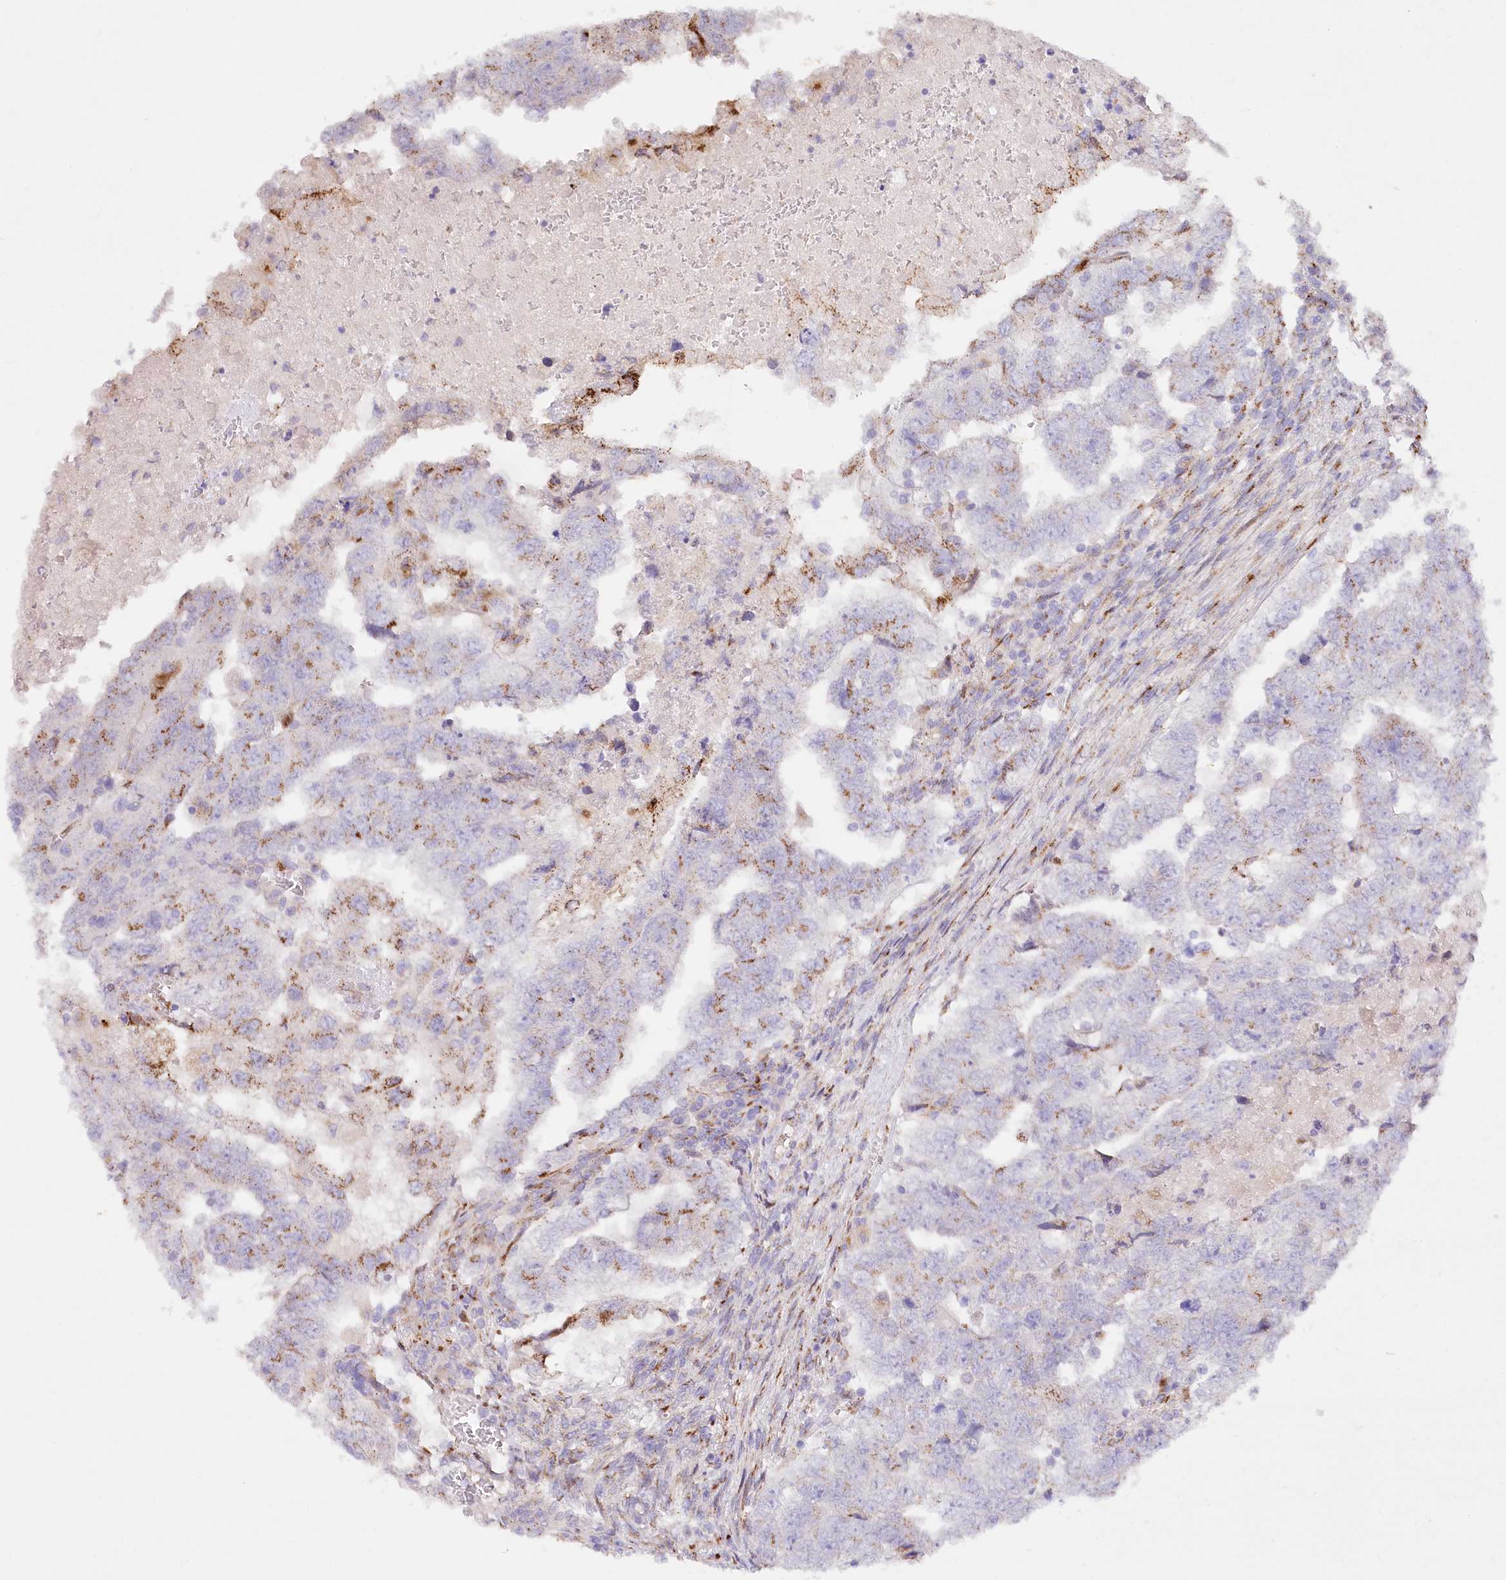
{"staining": {"intensity": "moderate", "quantity": "25%-75%", "location": "cytoplasmic/membranous"}, "tissue": "testis cancer", "cell_type": "Tumor cells", "image_type": "cancer", "snomed": [{"axis": "morphology", "description": "Carcinoma, Embryonal, NOS"}, {"axis": "topography", "description": "Testis"}], "caption": "Immunohistochemical staining of testis cancer (embryonal carcinoma) reveals medium levels of moderate cytoplasmic/membranous positivity in approximately 25%-75% of tumor cells.", "gene": "ABRAXAS2", "patient": {"sex": "male", "age": 36}}